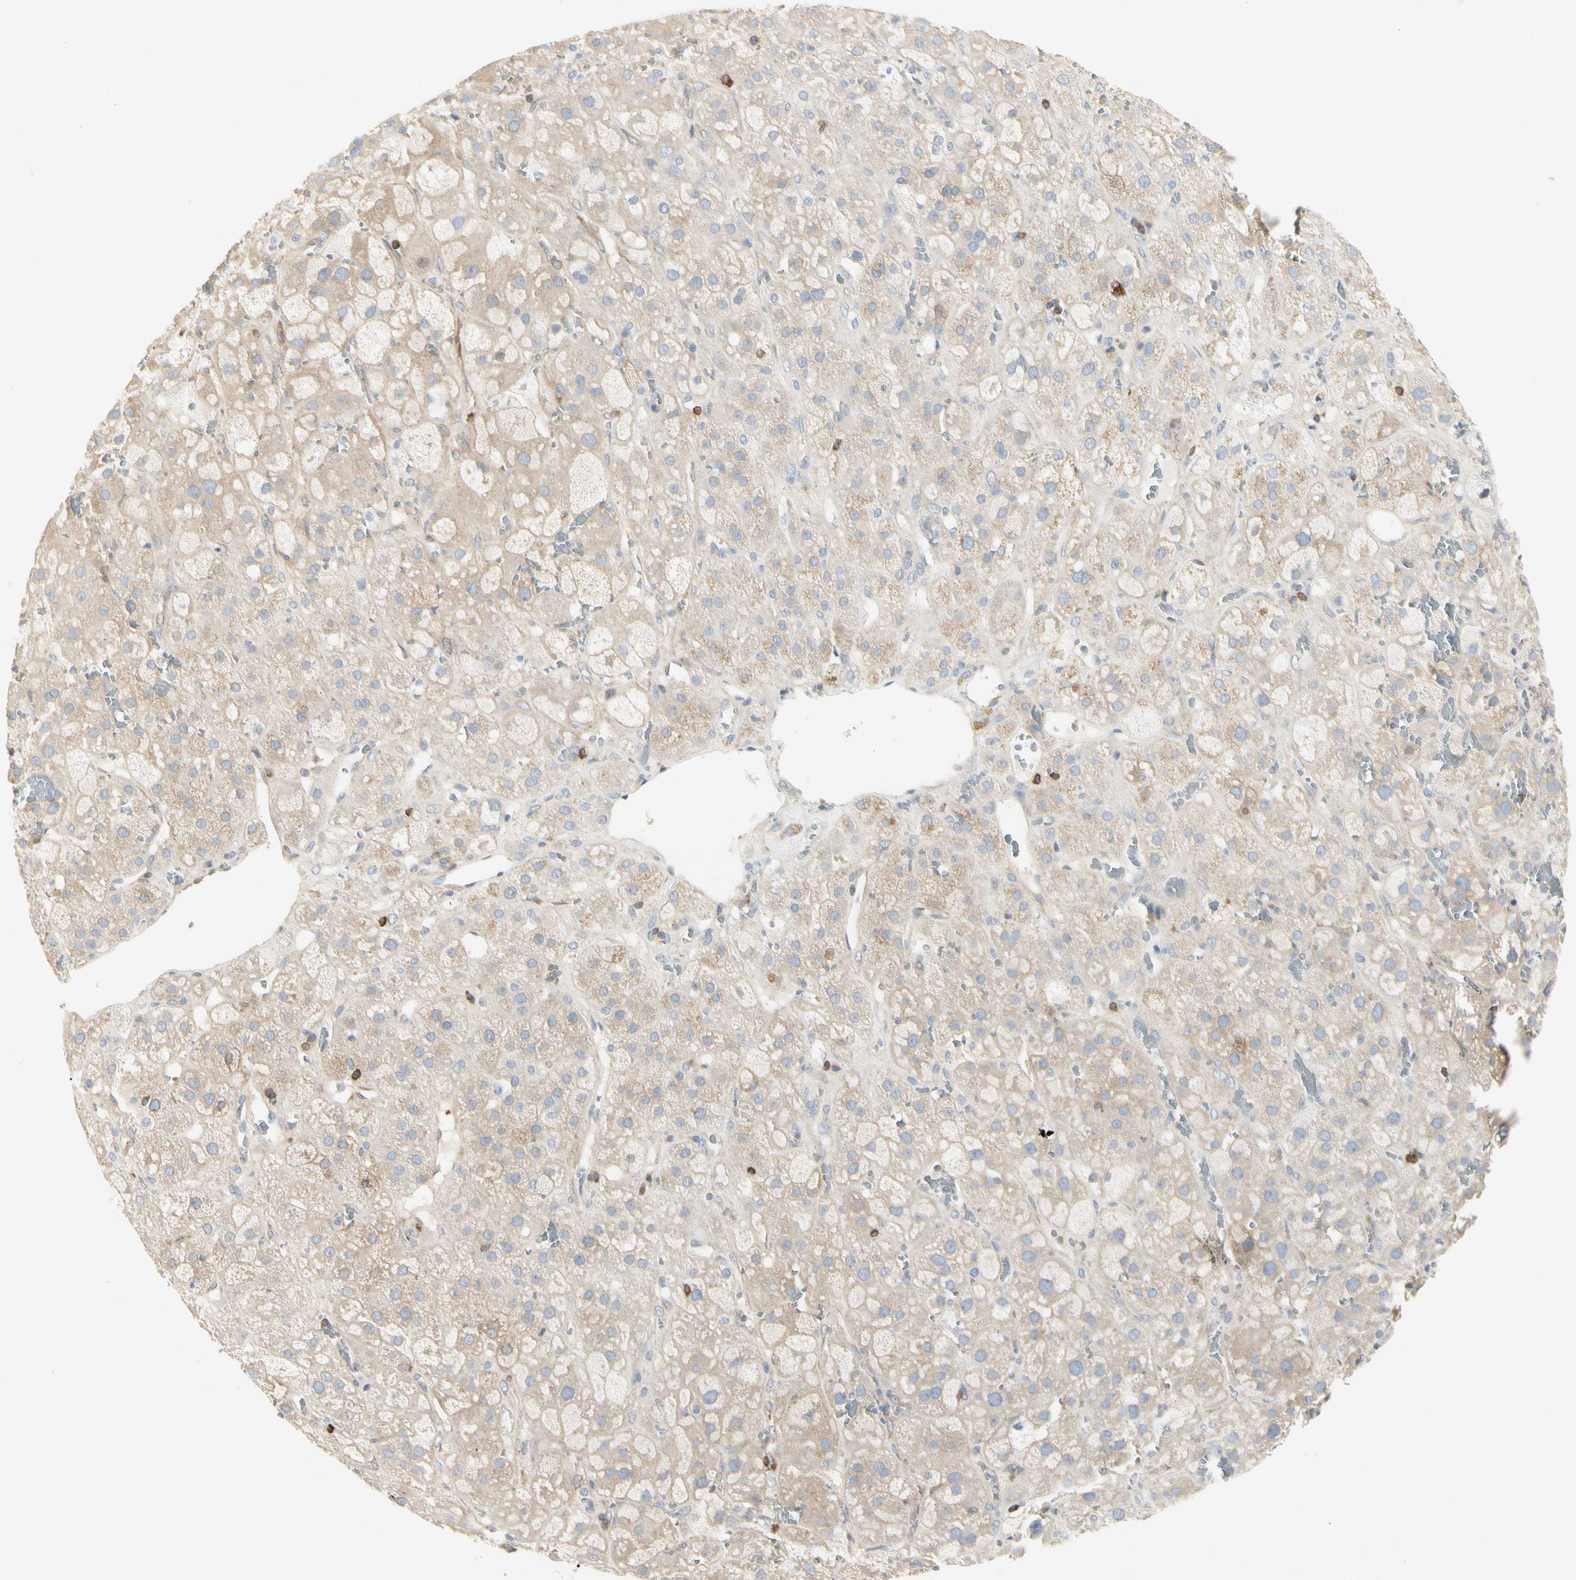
{"staining": {"intensity": "weak", "quantity": "25%-75%", "location": "cytoplasmic/membranous"}, "tissue": "adrenal gland", "cell_type": "Glandular cells", "image_type": "normal", "snomed": [{"axis": "morphology", "description": "Normal tissue, NOS"}, {"axis": "topography", "description": "Adrenal gland"}], "caption": "Protein analysis of benign adrenal gland shows weak cytoplasmic/membranous positivity in approximately 25%-75% of glandular cells.", "gene": "NFKB2", "patient": {"sex": "female", "age": 47}}